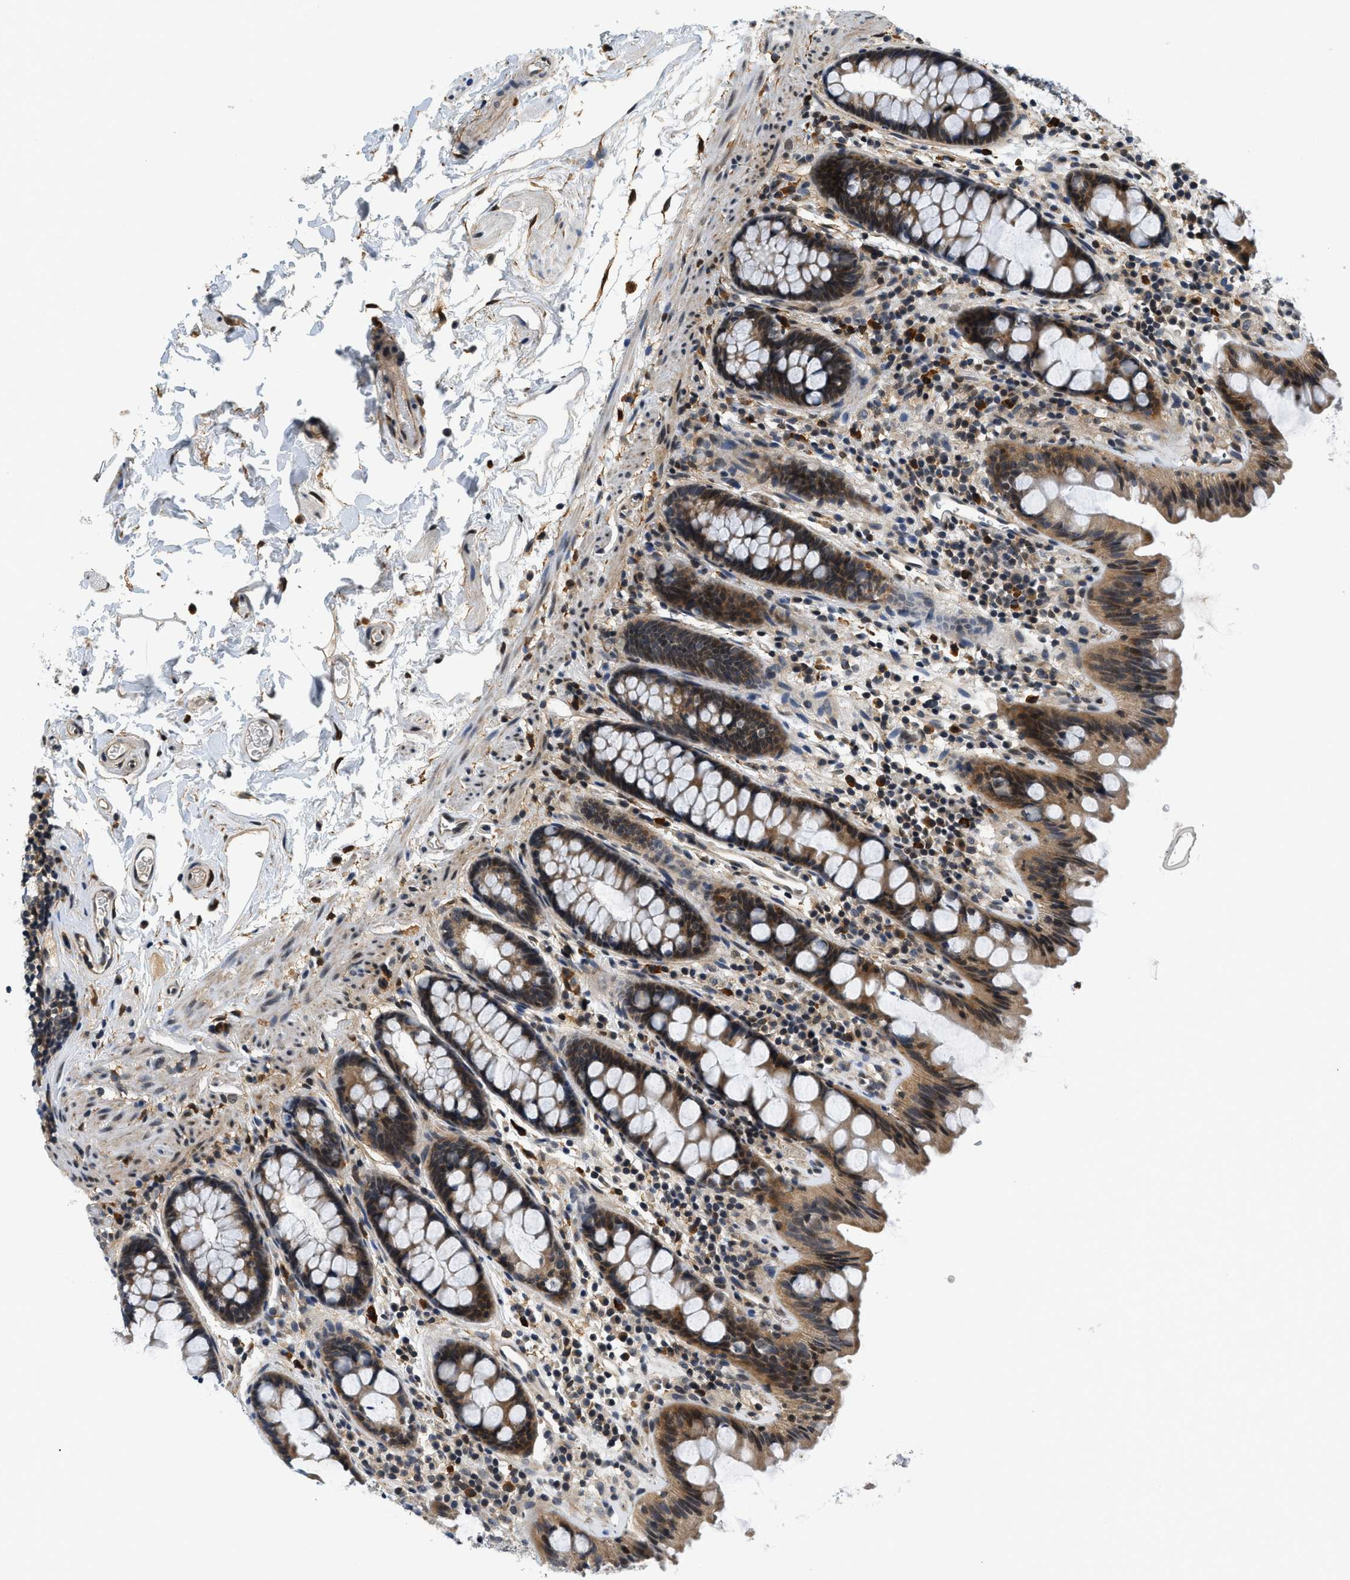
{"staining": {"intensity": "moderate", "quantity": ">75%", "location": "cytoplasmic/membranous"}, "tissue": "colon", "cell_type": "Endothelial cells", "image_type": "normal", "snomed": [{"axis": "morphology", "description": "Normal tissue, NOS"}, {"axis": "topography", "description": "Colon"}], "caption": "An image of colon stained for a protein demonstrates moderate cytoplasmic/membranous brown staining in endothelial cells. The protein of interest is shown in brown color, while the nuclei are stained blue.", "gene": "KMT2A", "patient": {"sex": "female", "age": 80}}